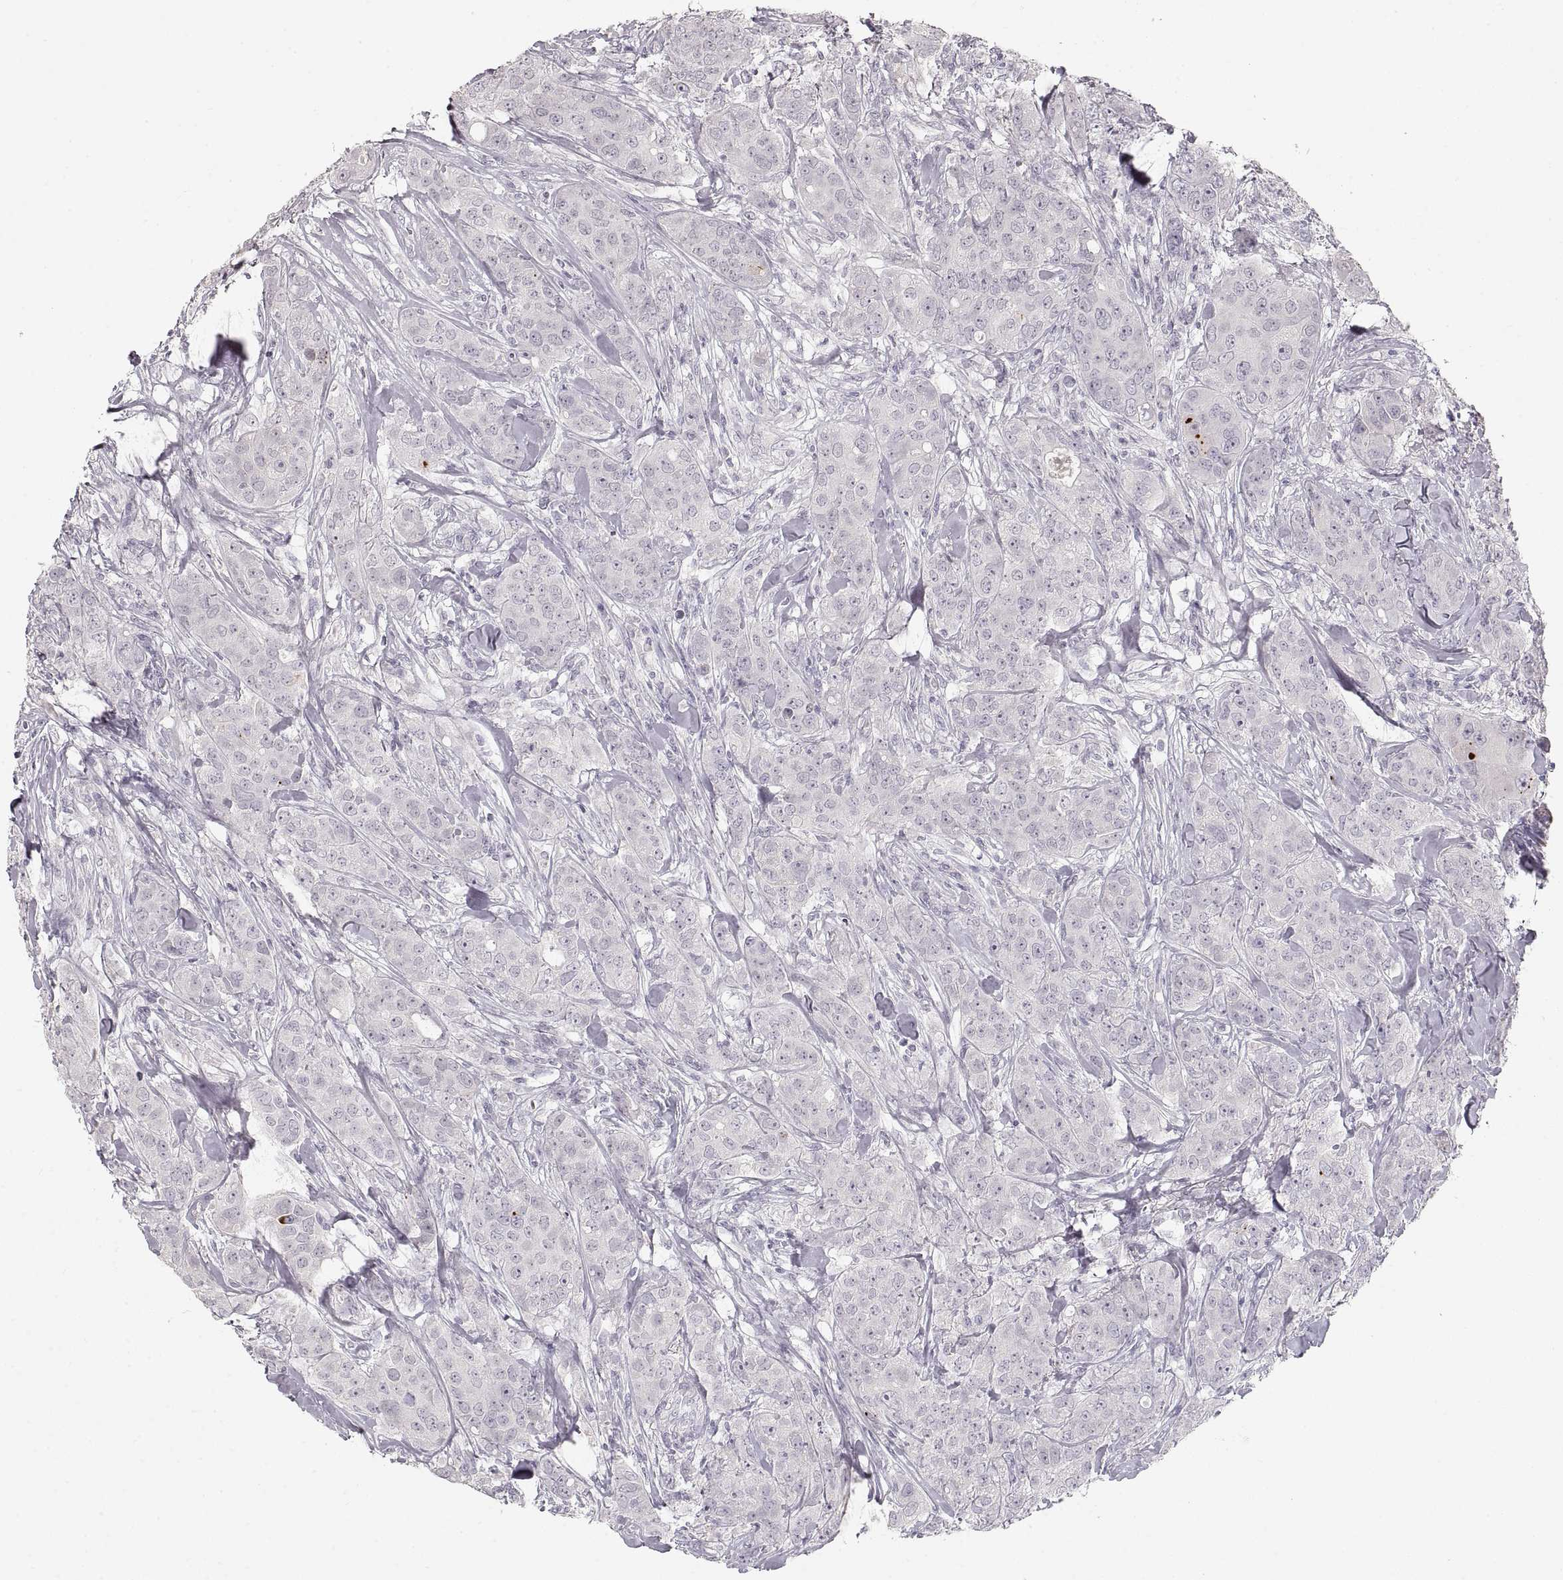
{"staining": {"intensity": "negative", "quantity": "none", "location": "none"}, "tissue": "breast cancer", "cell_type": "Tumor cells", "image_type": "cancer", "snomed": [{"axis": "morphology", "description": "Duct carcinoma"}, {"axis": "topography", "description": "Breast"}], "caption": "Immunohistochemistry histopathology image of neoplastic tissue: breast cancer stained with DAB displays no significant protein positivity in tumor cells.", "gene": "PCSK2", "patient": {"sex": "female", "age": 43}}